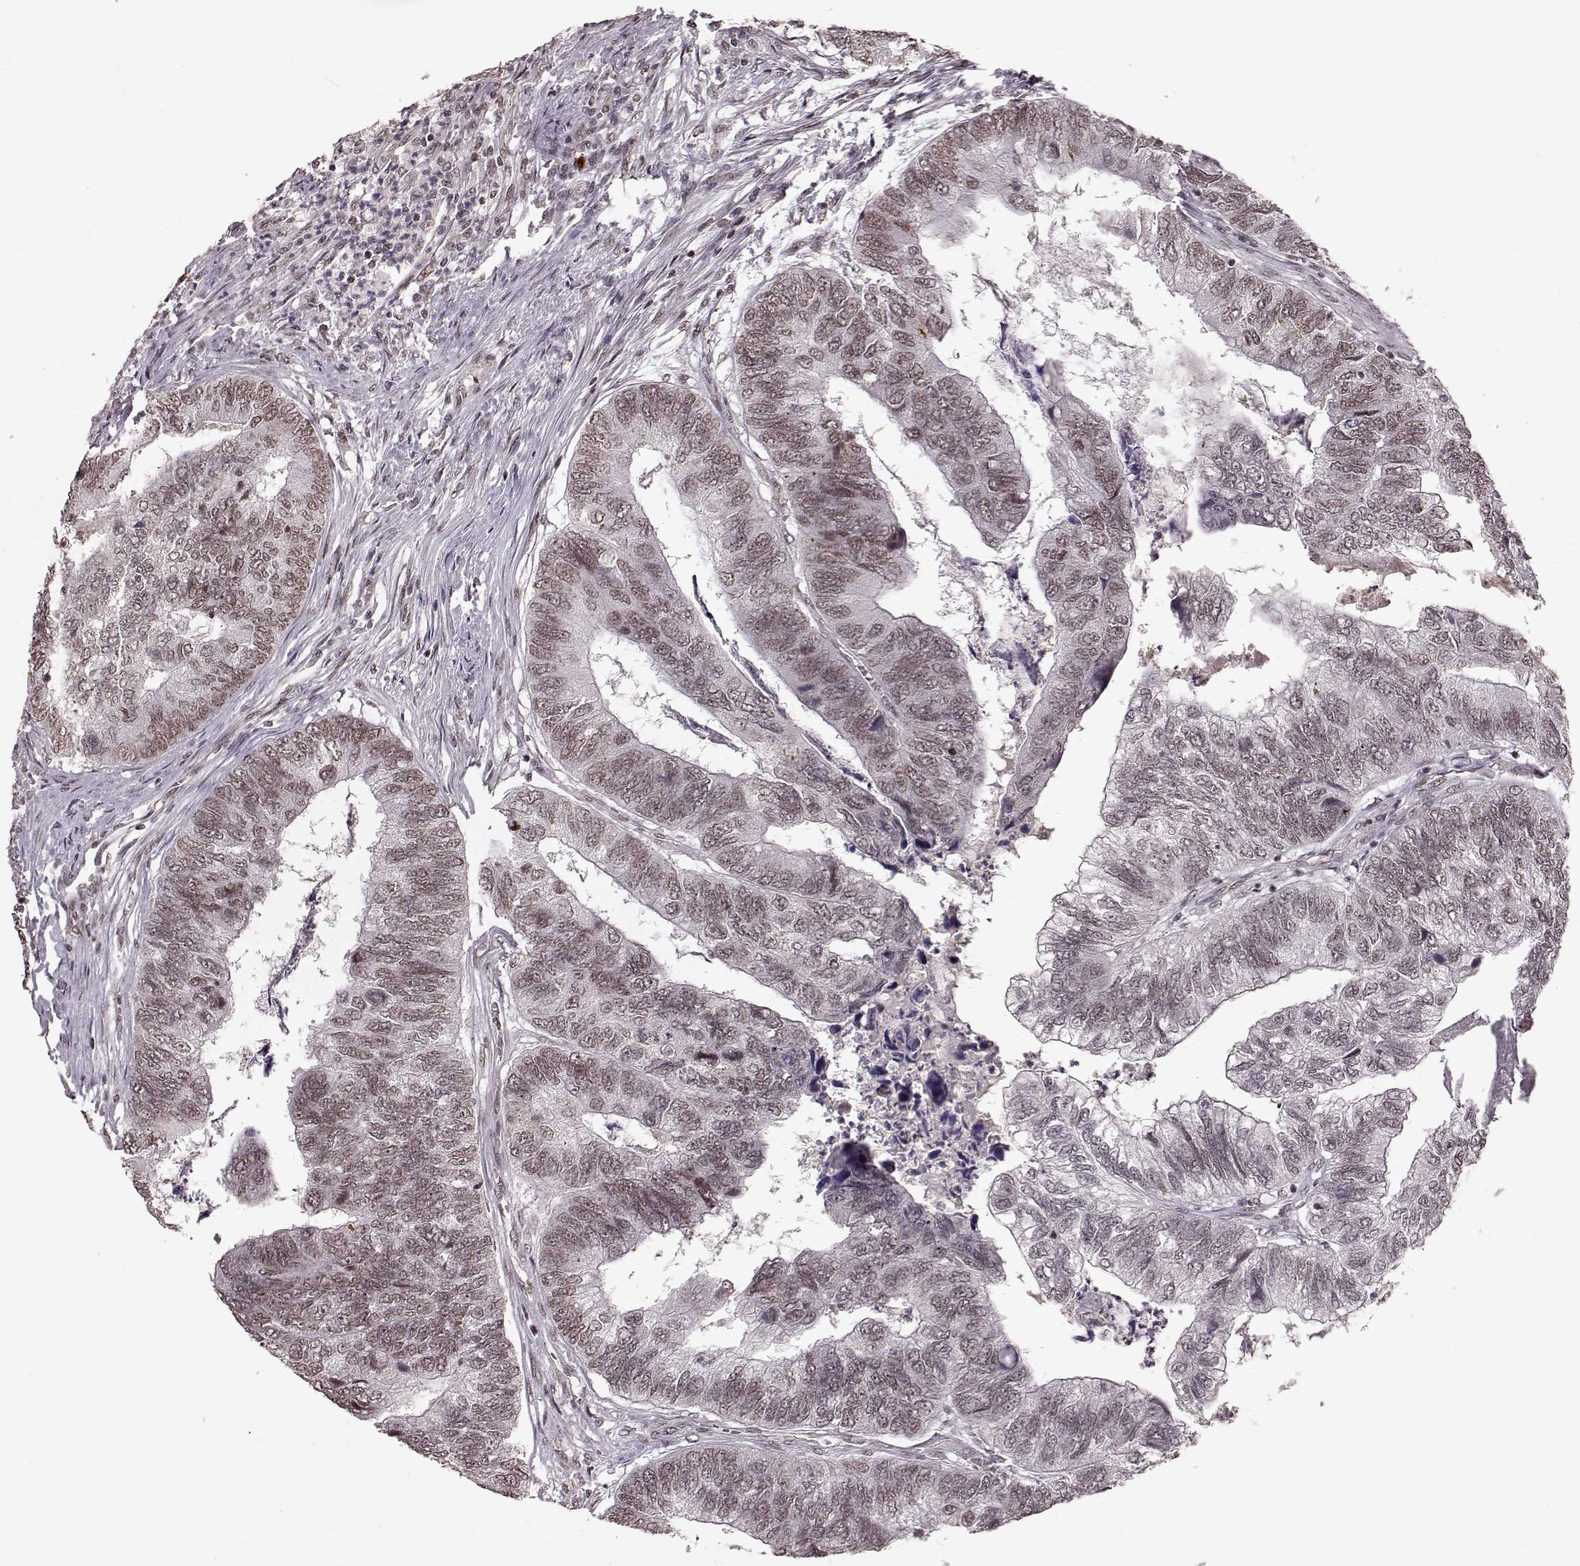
{"staining": {"intensity": "weak", "quantity": ">75%", "location": "nuclear"}, "tissue": "colorectal cancer", "cell_type": "Tumor cells", "image_type": "cancer", "snomed": [{"axis": "morphology", "description": "Adenocarcinoma, NOS"}, {"axis": "topography", "description": "Colon"}], "caption": "Colorectal adenocarcinoma stained with a brown dye shows weak nuclear positive expression in about >75% of tumor cells.", "gene": "RRAGD", "patient": {"sex": "female", "age": 67}}